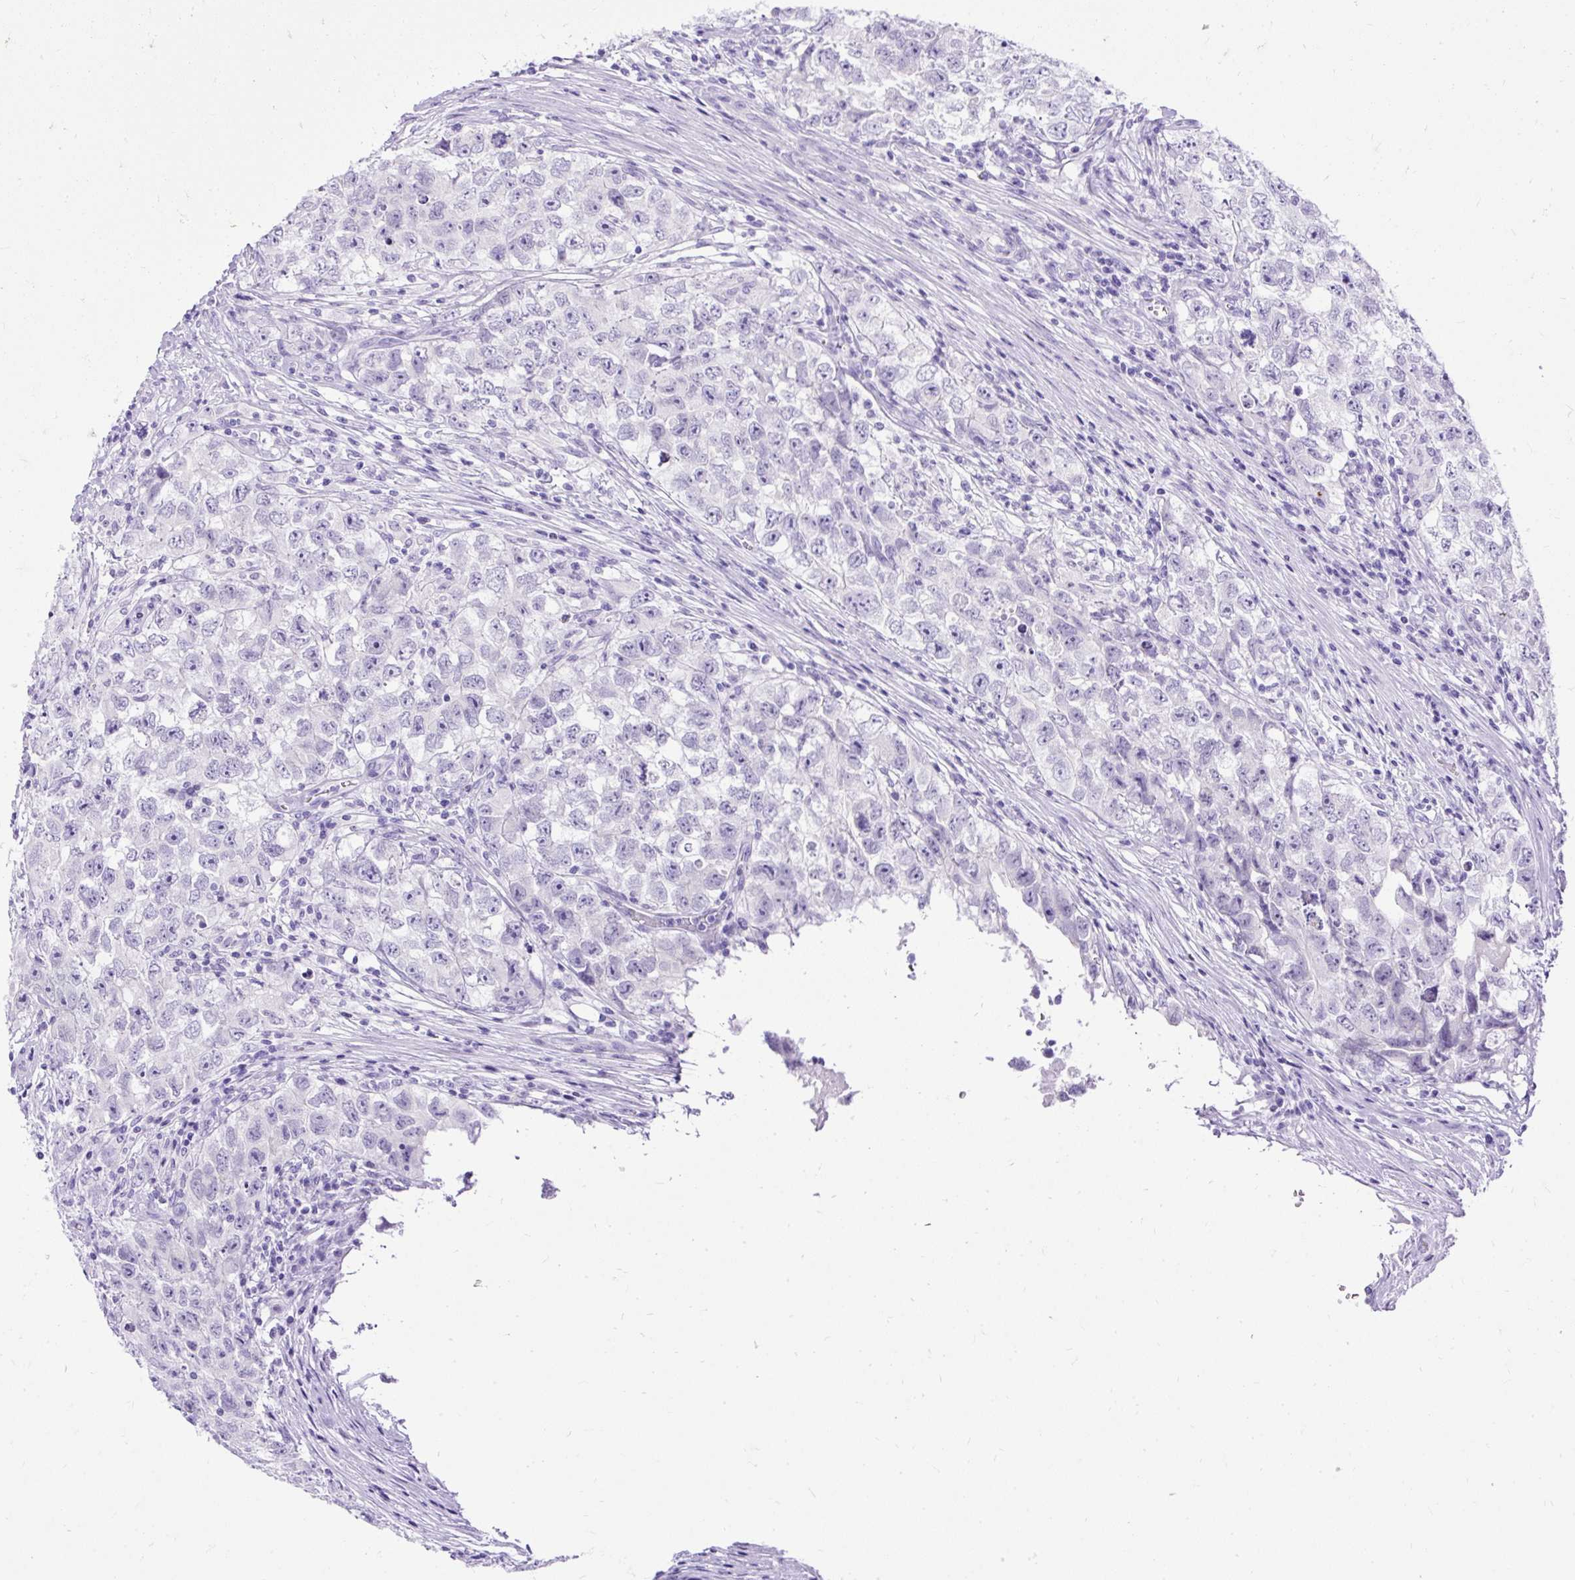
{"staining": {"intensity": "negative", "quantity": "none", "location": "none"}, "tissue": "testis cancer", "cell_type": "Tumor cells", "image_type": "cancer", "snomed": [{"axis": "morphology", "description": "Seminoma, NOS"}, {"axis": "morphology", "description": "Carcinoma, Embryonal, NOS"}, {"axis": "topography", "description": "Testis"}], "caption": "High magnification brightfield microscopy of testis cancer stained with DAB (brown) and counterstained with hematoxylin (blue): tumor cells show no significant staining.", "gene": "HEY1", "patient": {"sex": "male", "age": 43}}